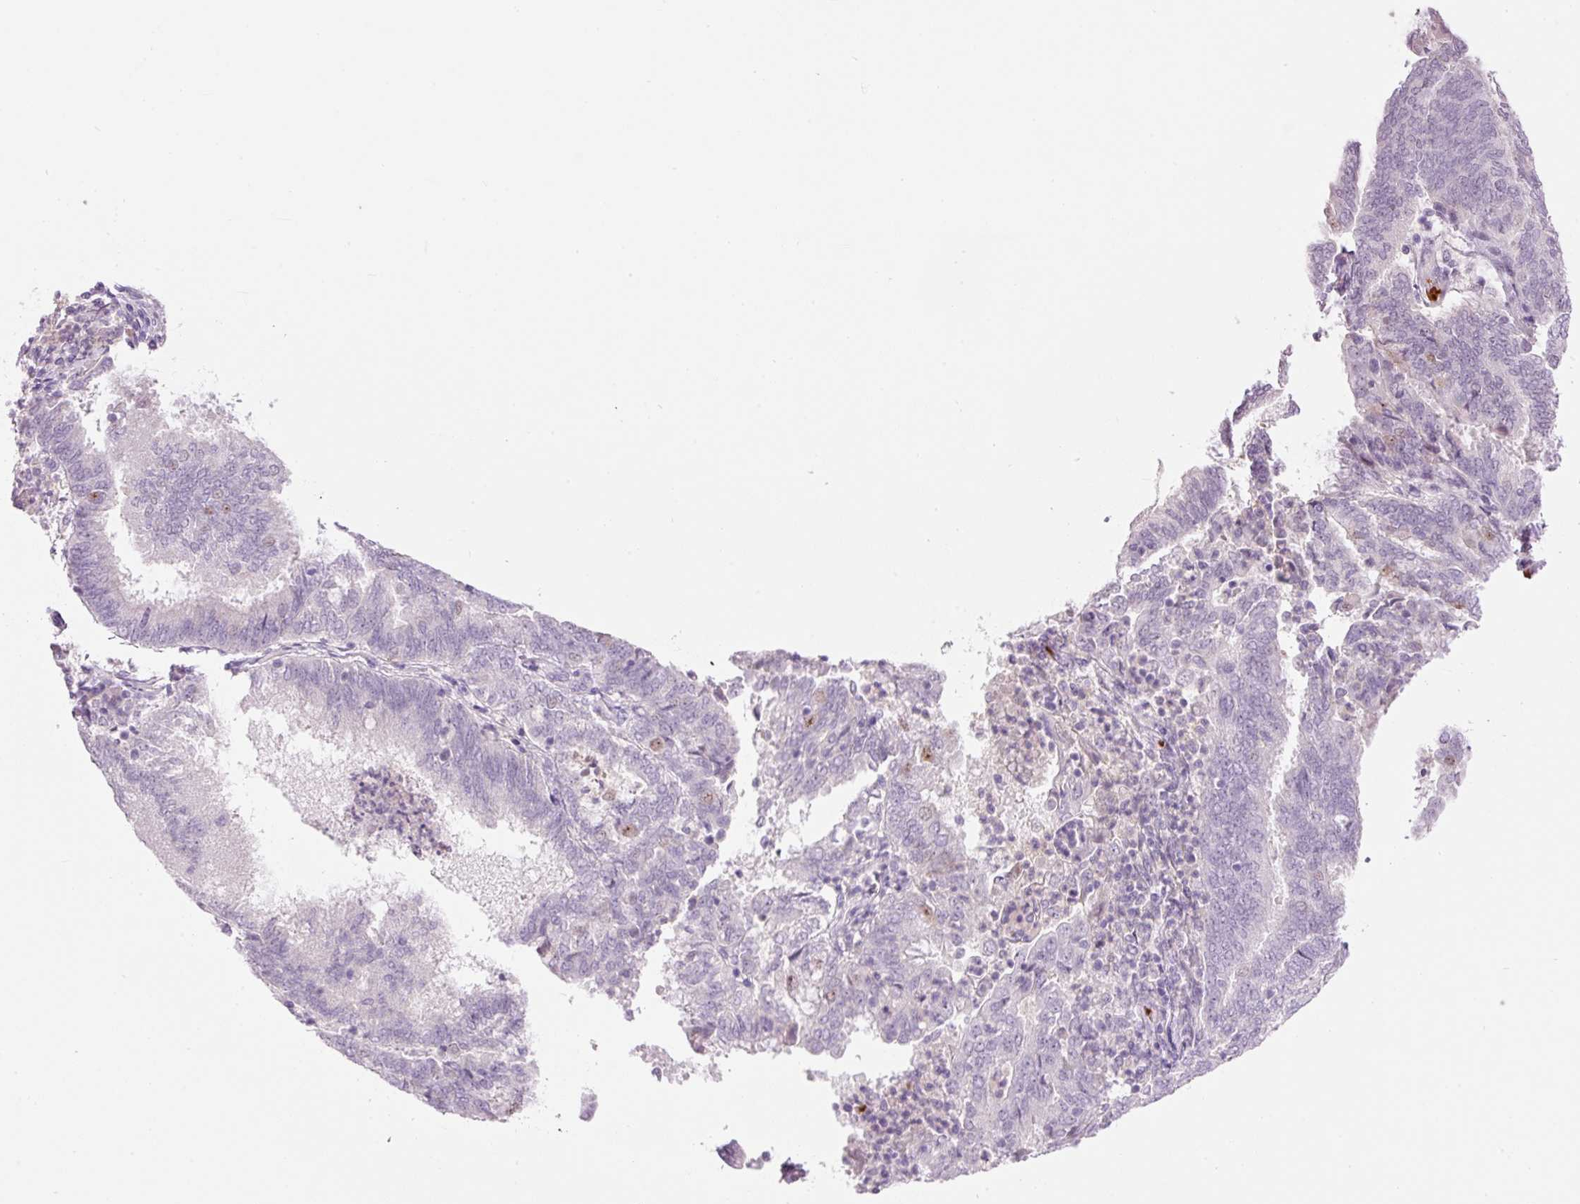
{"staining": {"intensity": "negative", "quantity": "none", "location": "none"}, "tissue": "endometrial cancer", "cell_type": "Tumor cells", "image_type": "cancer", "snomed": [{"axis": "morphology", "description": "Adenocarcinoma, NOS"}, {"axis": "topography", "description": "Endometrium"}], "caption": "This photomicrograph is of endometrial adenocarcinoma stained with immunohistochemistry (IHC) to label a protein in brown with the nuclei are counter-stained blue. There is no positivity in tumor cells.", "gene": "LY6G6D", "patient": {"sex": "female", "age": 80}}